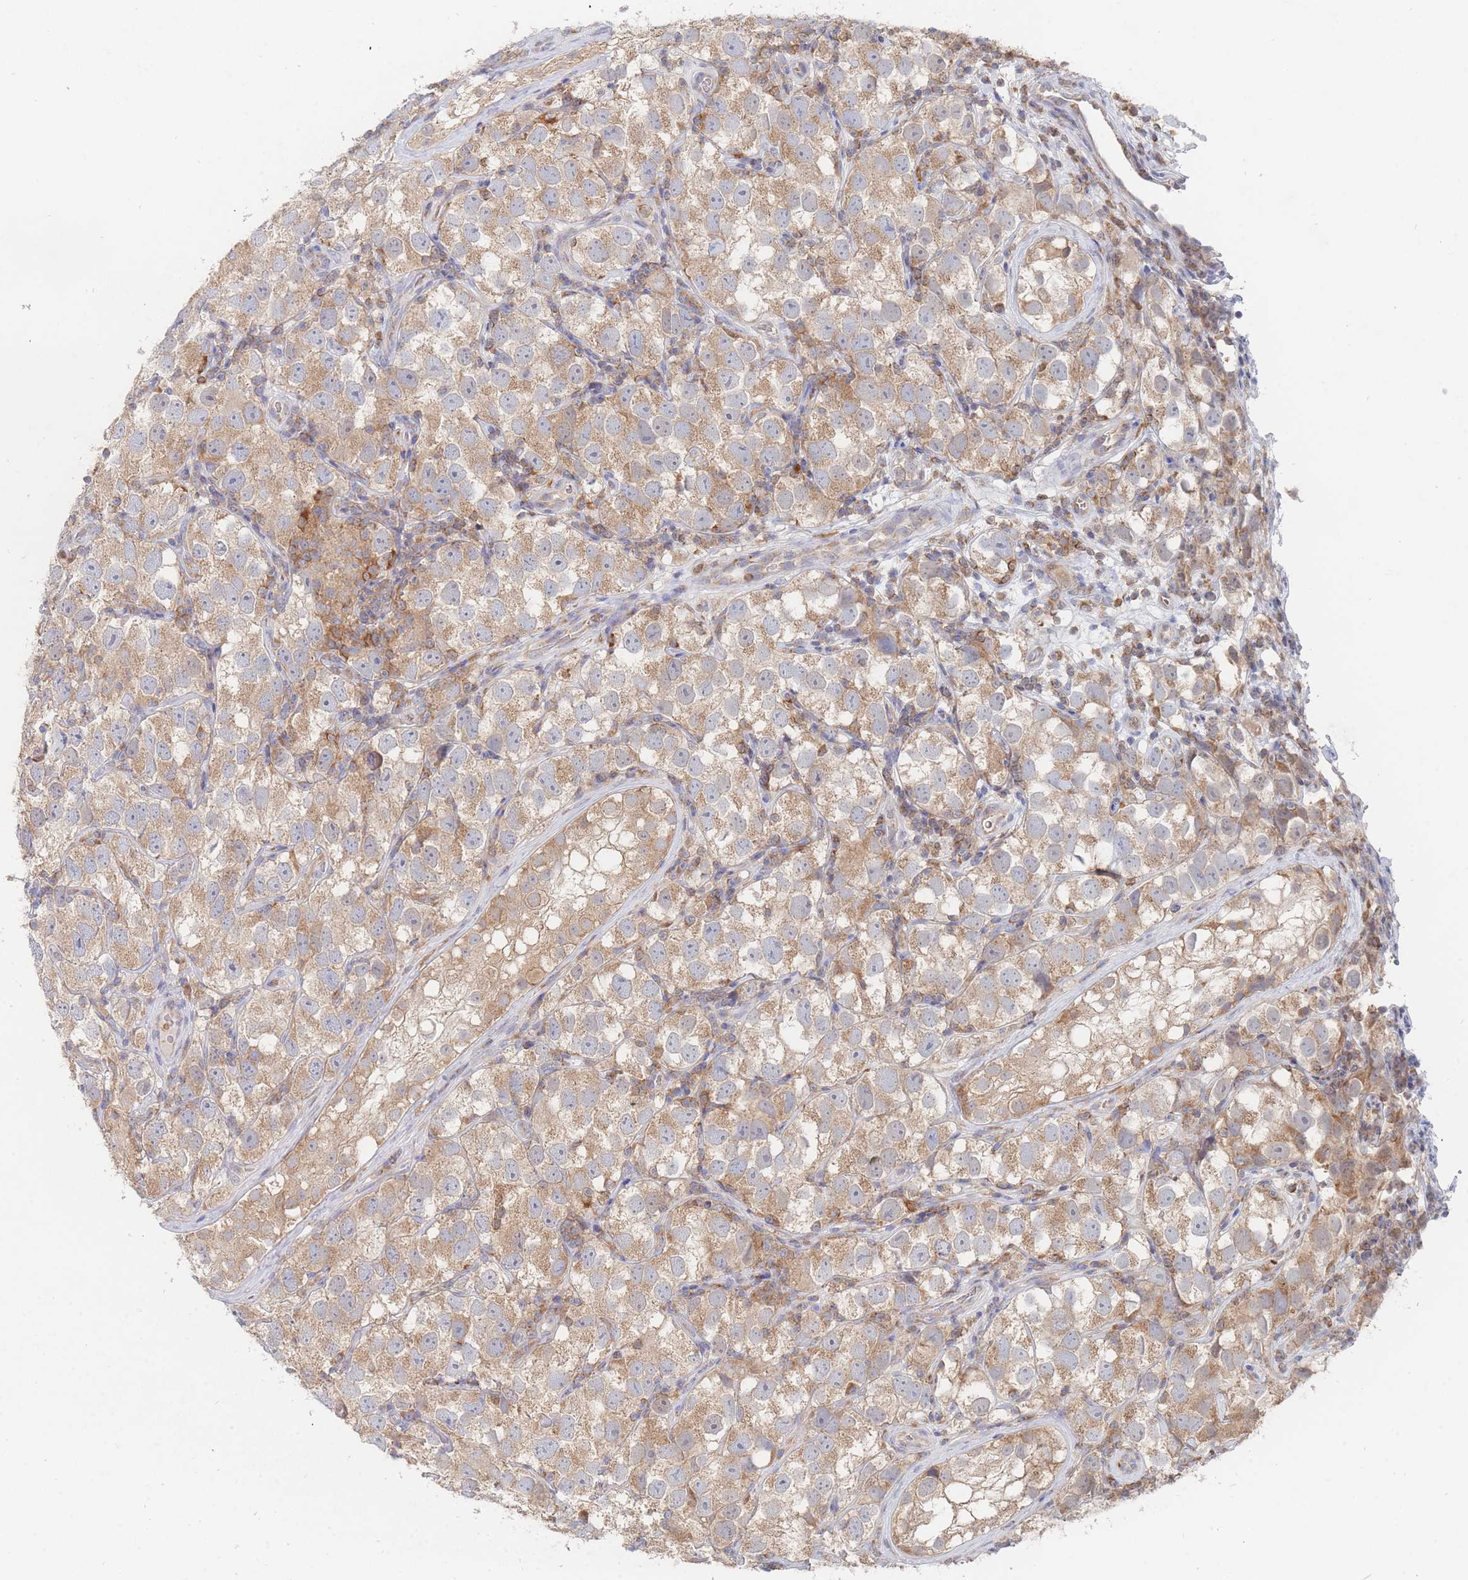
{"staining": {"intensity": "moderate", "quantity": ">75%", "location": "cytoplasmic/membranous"}, "tissue": "testis cancer", "cell_type": "Tumor cells", "image_type": "cancer", "snomed": [{"axis": "morphology", "description": "Seminoma, NOS"}, {"axis": "topography", "description": "Testis"}], "caption": "Testis cancer (seminoma) was stained to show a protein in brown. There is medium levels of moderate cytoplasmic/membranous expression in about >75% of tumor cells.", "gene": "PPP6C", "patient": {"sex": "male", "age": 26}}